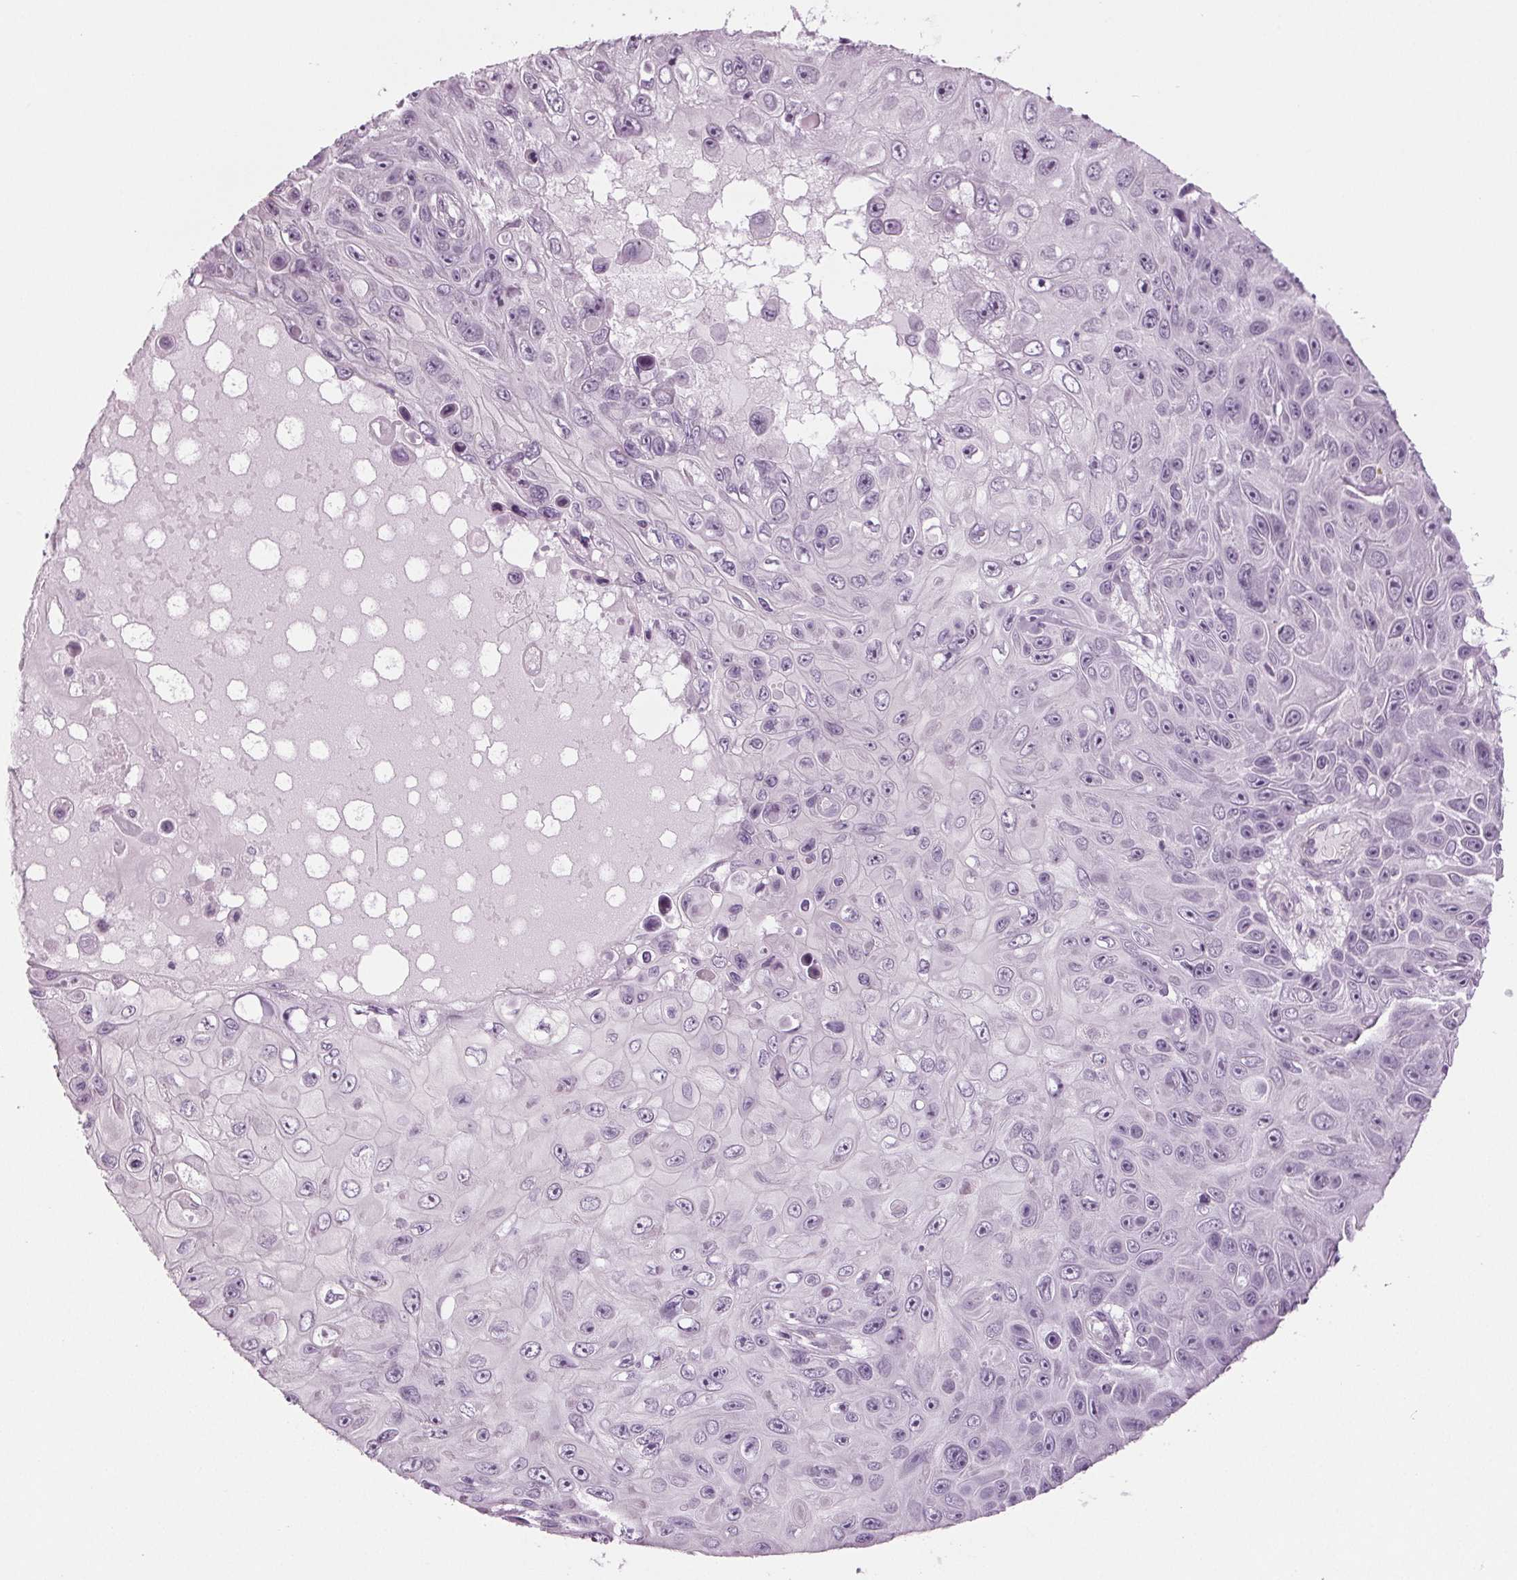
{"staining": {"intensity": "negative", "quantity": "none", "location": "none"}, "tissue": "skin cancer", "cell_type": "Tumor cells", "image_type": "cancer", "snomed": [{"axis": "morphology", "description": "Squamous cell carcinoma, NOS"}, {"axis": "topography", "description": "Skin"}], "caption": "There is no significant staining in tumor cells of skin cancer. (DAB (3,3'-diaminobenzidine) immunohistochemistry, high magnification).", "gene": "BHLHE22", "patient": {"sex": "male", "age": 82}}